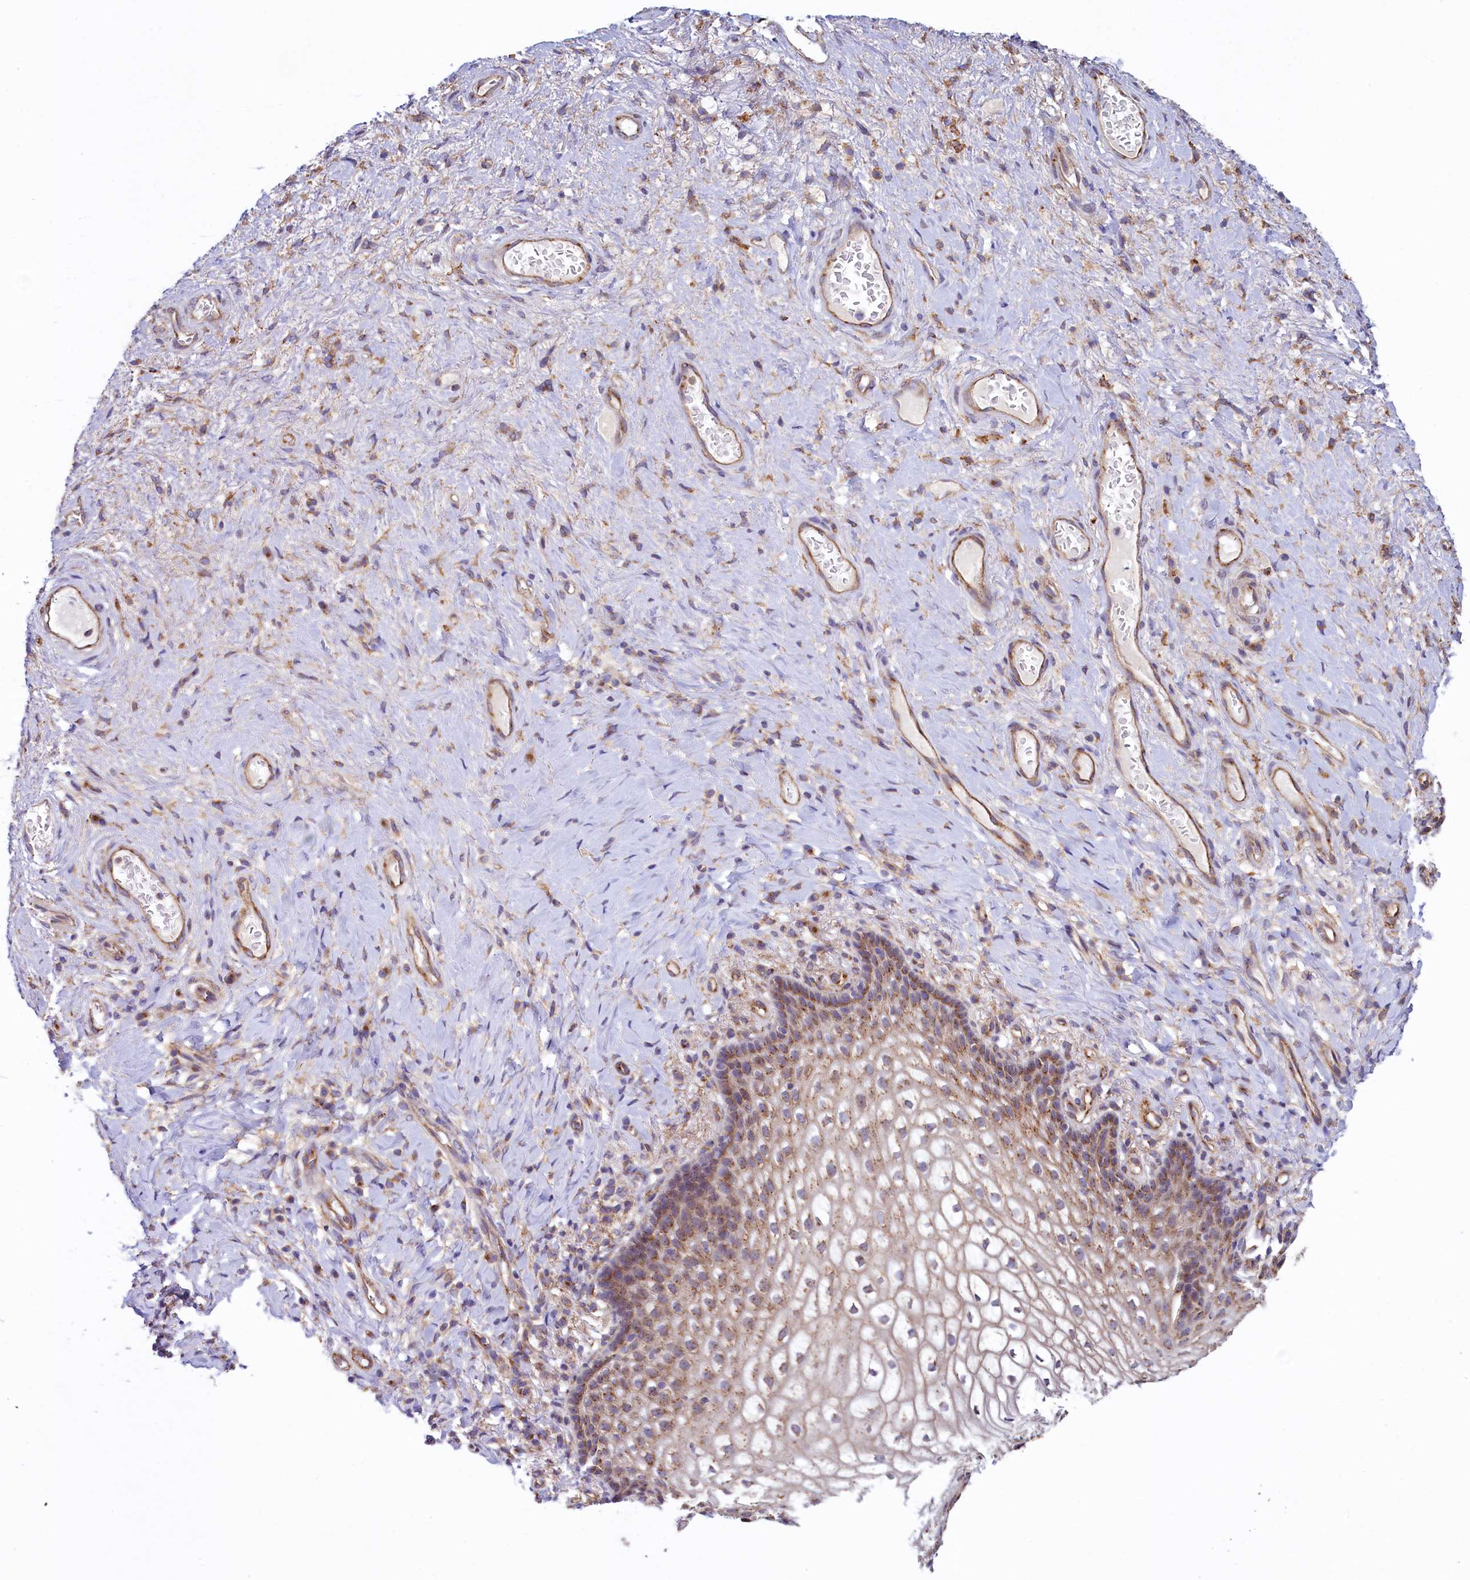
{"staining": {"intensity": "moderate", "quantity": "25%-75%", "location": "cytoplasmic/membranous"}, "tissue": "vagina", "cell_type": "Squamous epithelial cells", "image_type": "normal", "snomed": [{"axis": "morphology", "description": "Normal tissue, NOS"}, {"axis": "topography", "description": "Vagina"}], "caption": "Moderate cytoplasmic/membranous staining for a protein is appreciated in approximately 25%-75% of squamous epithelial cells of normal vagina using immunohistochemistry (IHC).", "gene": "GPR21", "patient": {"sex": "female", "age": 60}}